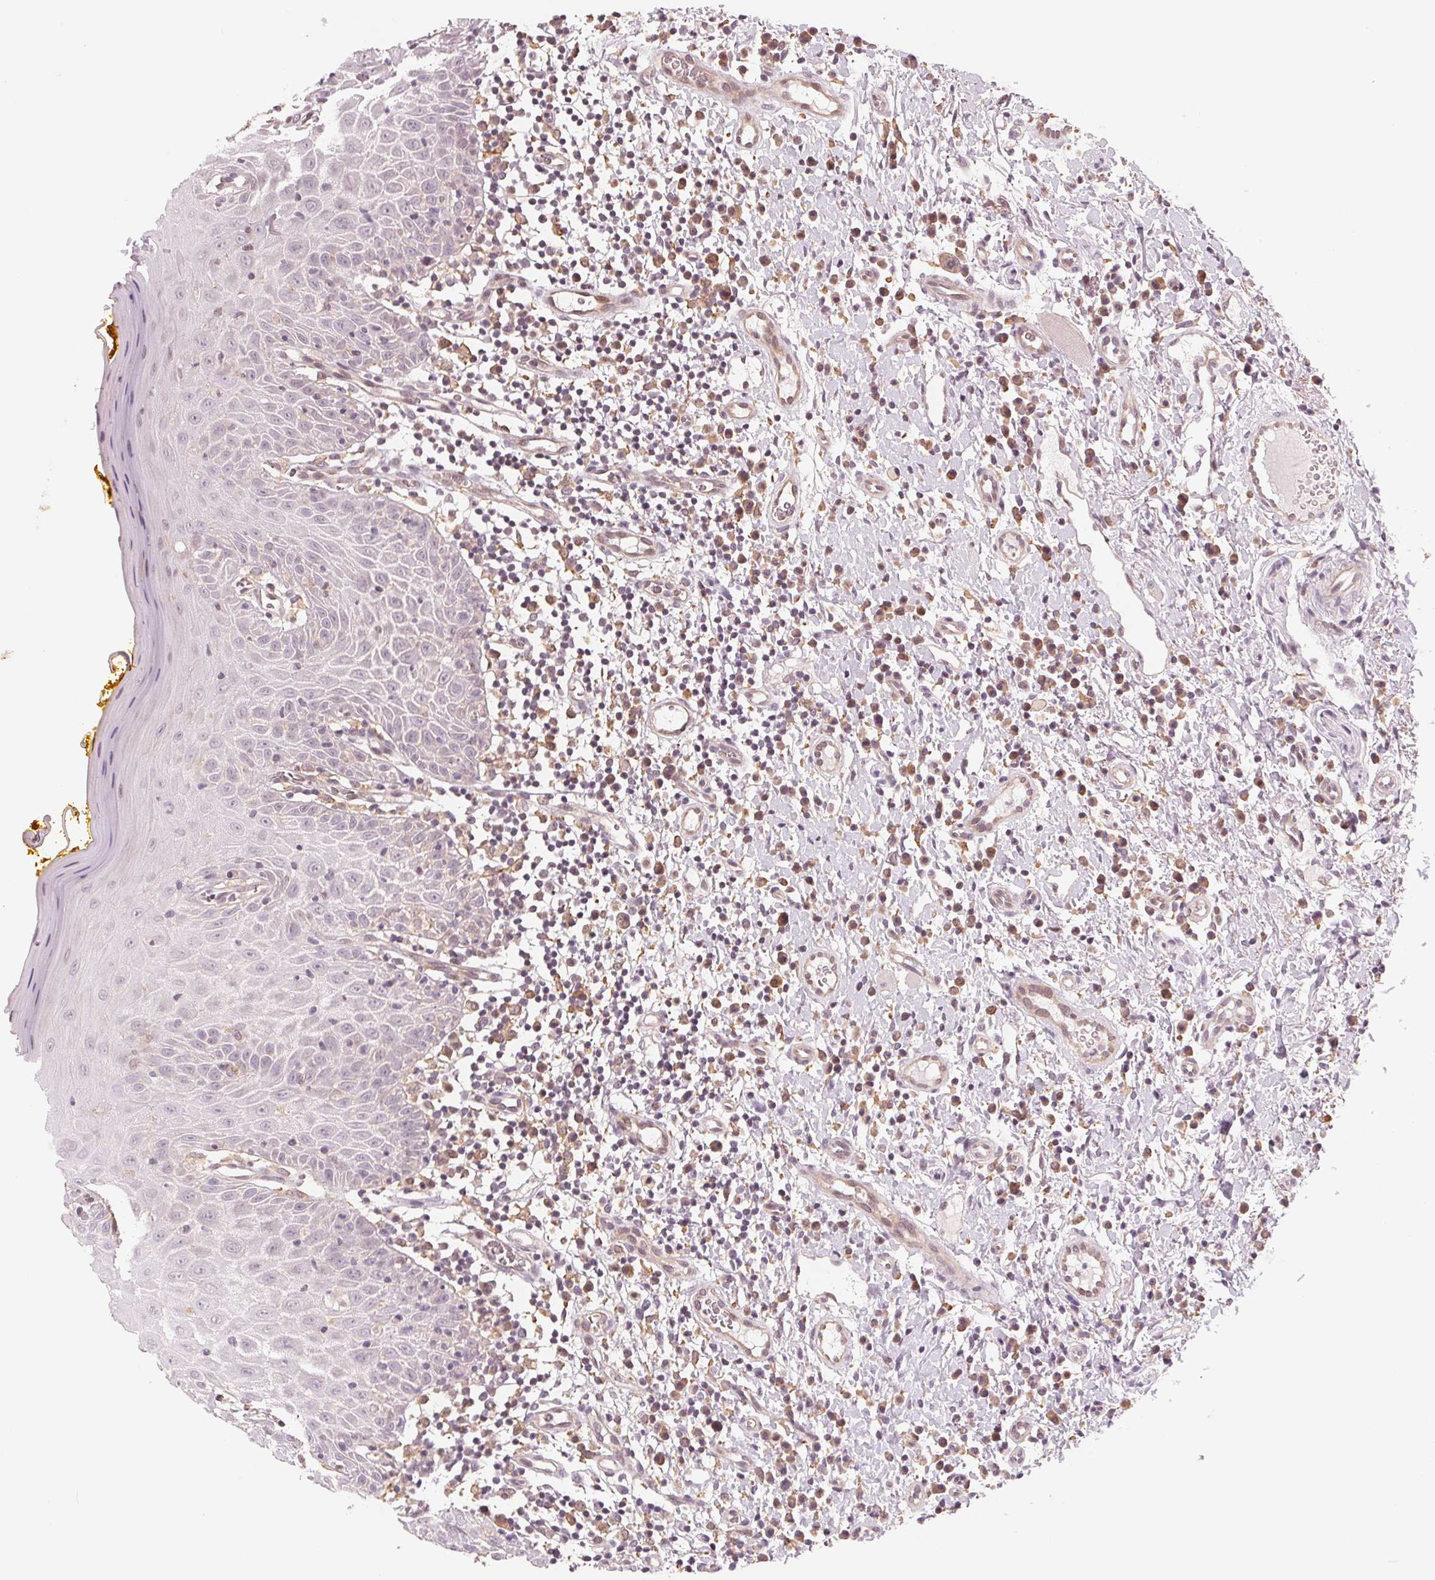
{"staining": {"intensity": "negative", "quantity": "none", "location": "none"}, "tissue": "oral mucosa", "cell_type": "Squamous epithelial cells", "image_type": "normal", "snomed": [{"axis": "morphology", "description": "Normal tissue, NOS"}, {"axis": "topography", "description": "Oral tissue"}, {"axis": "topography", "description": "Tounge, NOS"}], "caption": "Squamous epithelial cells are negative for brown protein staining in unremarkable oral mucosa. (DAB (3,3'-diaminobenzidine) immunohistochemistry visualized using brightfield microscopy, high magnification).", "gene": "IL9R", "patient": {"sex": "female", "age": 58}}